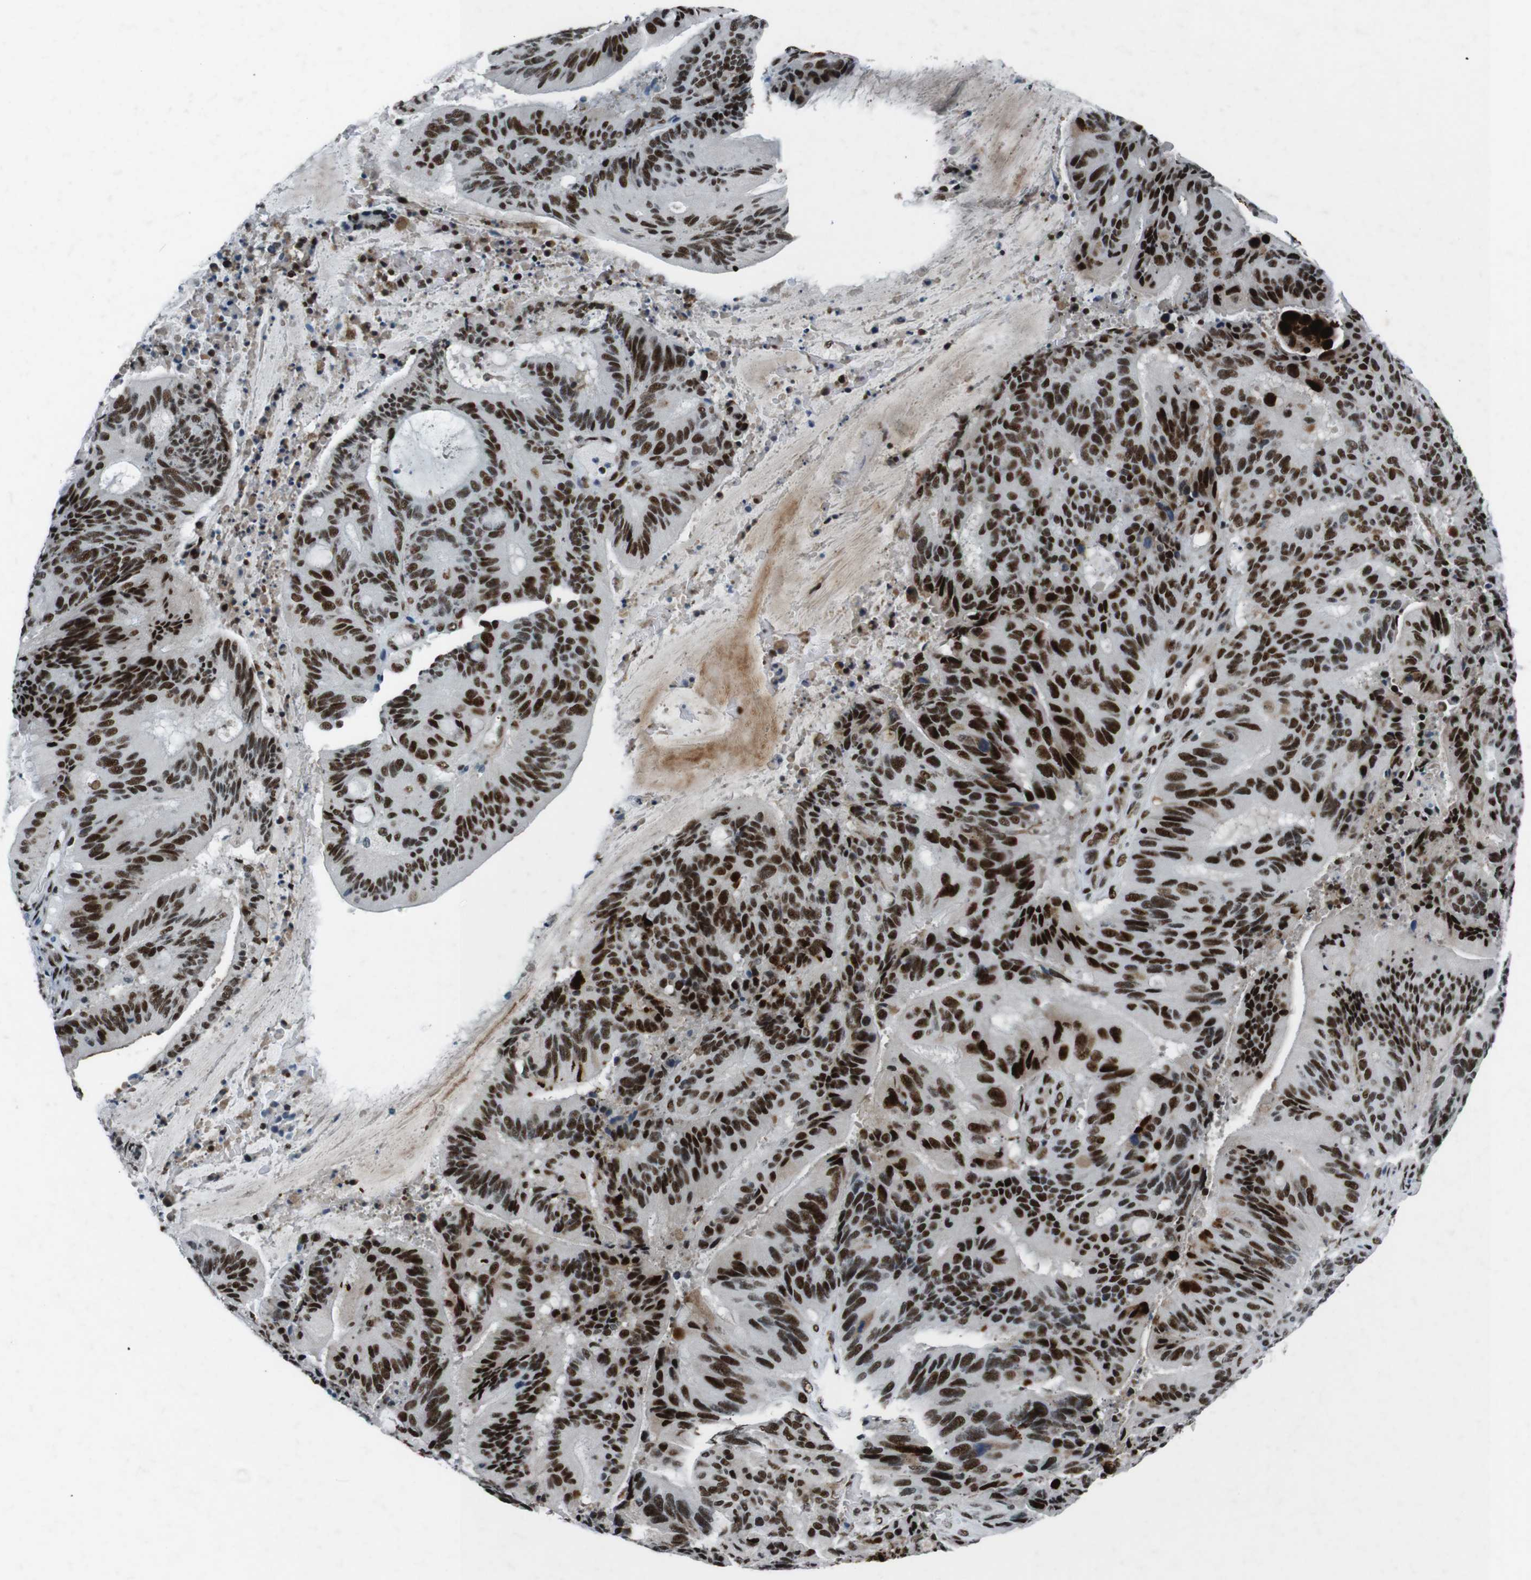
{"staining": {"intensity": "strong", "quantity": ">75%", "location": "nuclear"}, "tissue": "liver cancer", "cell_type": "Tumor cells", "image_type": "cancer", "snomed": [{"axis": "morphology", "description": "Cholangiocarcinoma"}, {"axis": "topography", "description": "Liver"}], "caption": "Brown immunohistochemical staining in human cholangiocarcinoma (liver) reveals strong nuclear staining in approximately >75% of tumor cells.", "gene": "HEXIM1", "patient": {"sex": "female", "age": 73}}